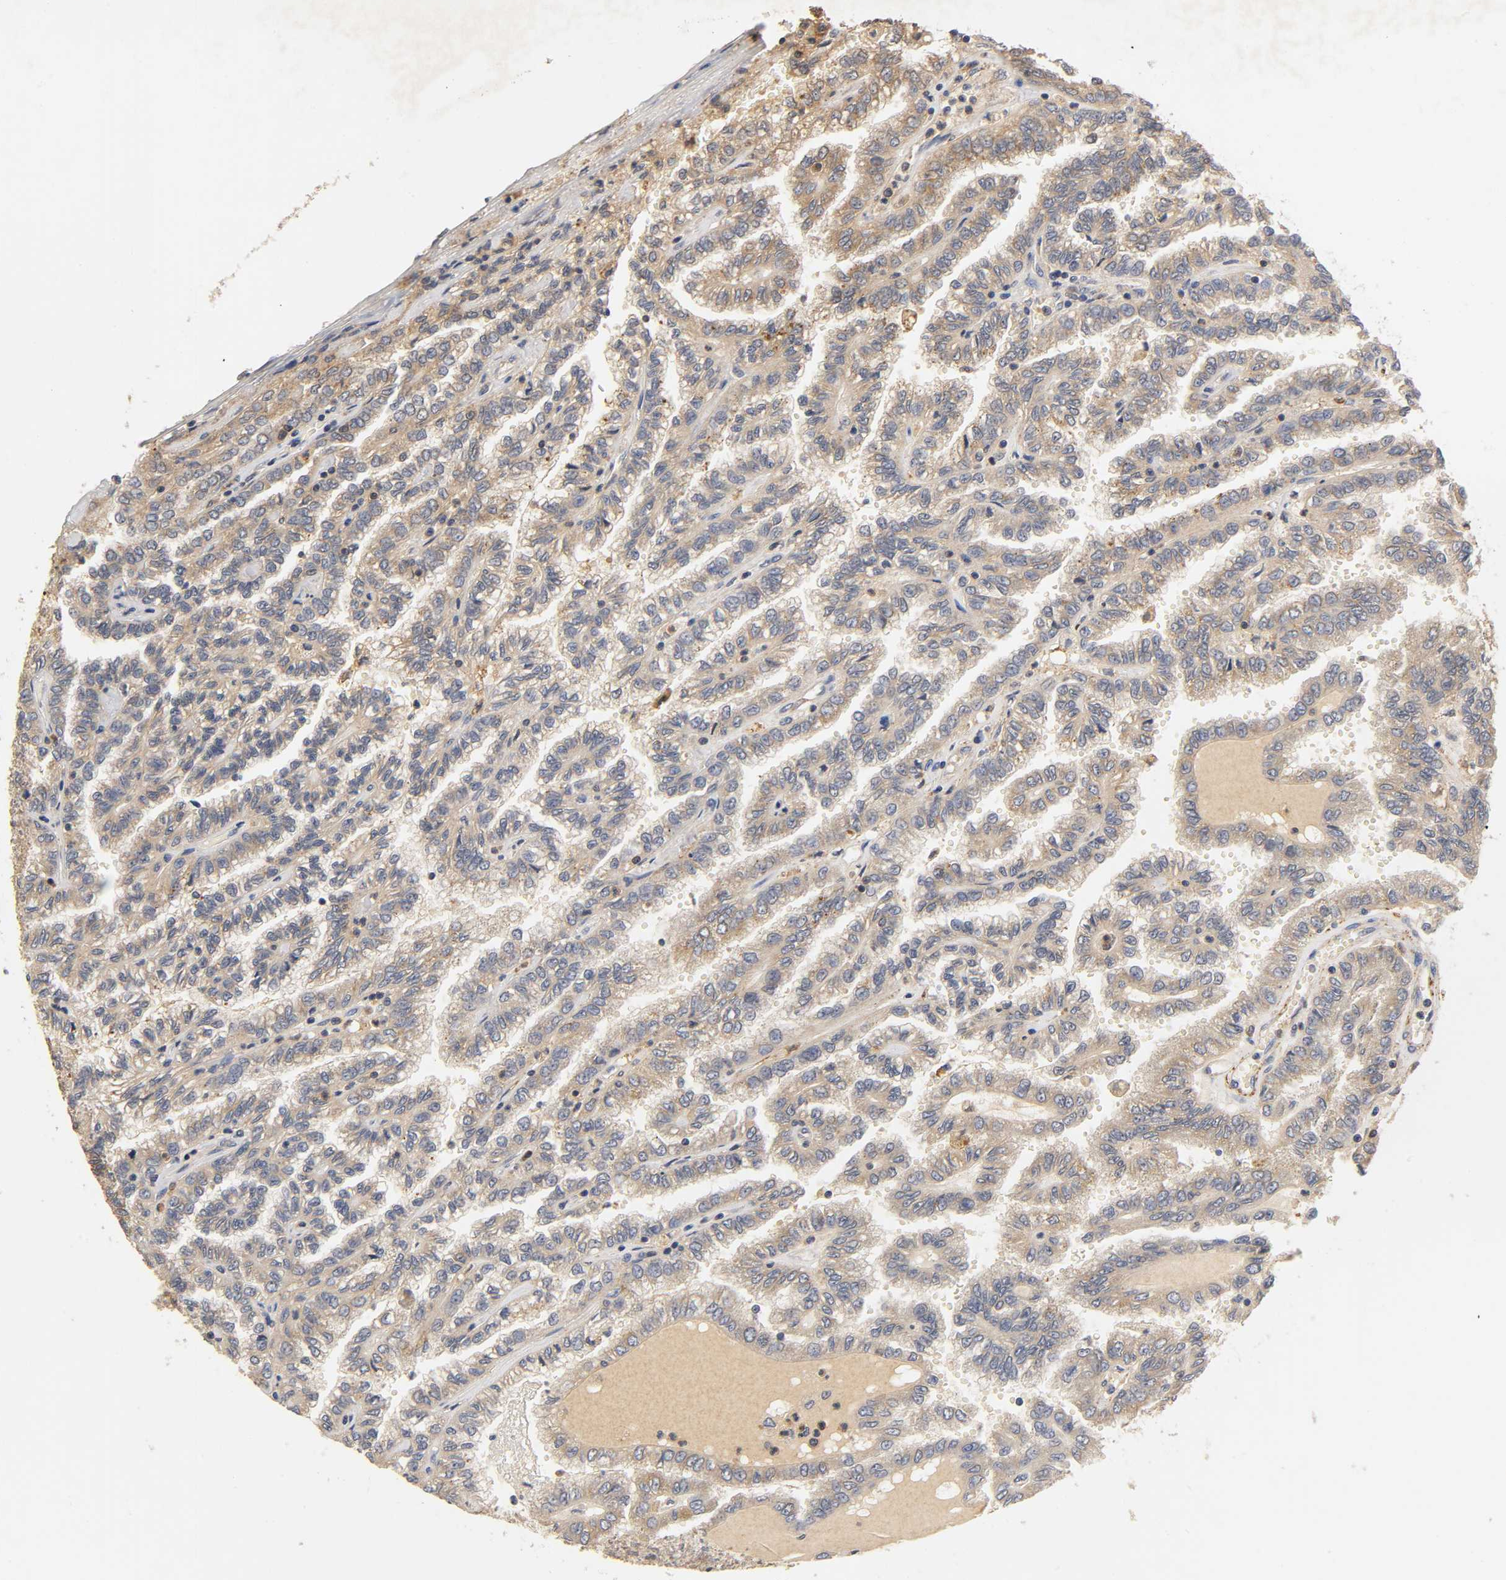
{"staining": {"intensity": "moderate", "quantity": ">75%", "location": "cytoplasmic/membranous"}, "tissue": "renal cancer", "cell_type": "Tumor cells", "image_type": "cancer", "snomed": [{"axis": "morphology", "description": "Inflammation, NOS"}, {"axis": "morphology", "description": "Adenocarcinoma, NOS"}, {"axis": "topography", "description": "Kidney"}], "caption": "High-magnification brightfield microscopy of renal cancer stained with DAB (brown) and counterstained with hematoxylin (blue). tumor cells exhibit moderate cytoplasmic/membranous positivity is seen in approximately>75% of cells. (DAB IHC with brightfield microscopy, high magnification).", "gene": "SCAP", "patient": {"sex": "male", "age": 68}}